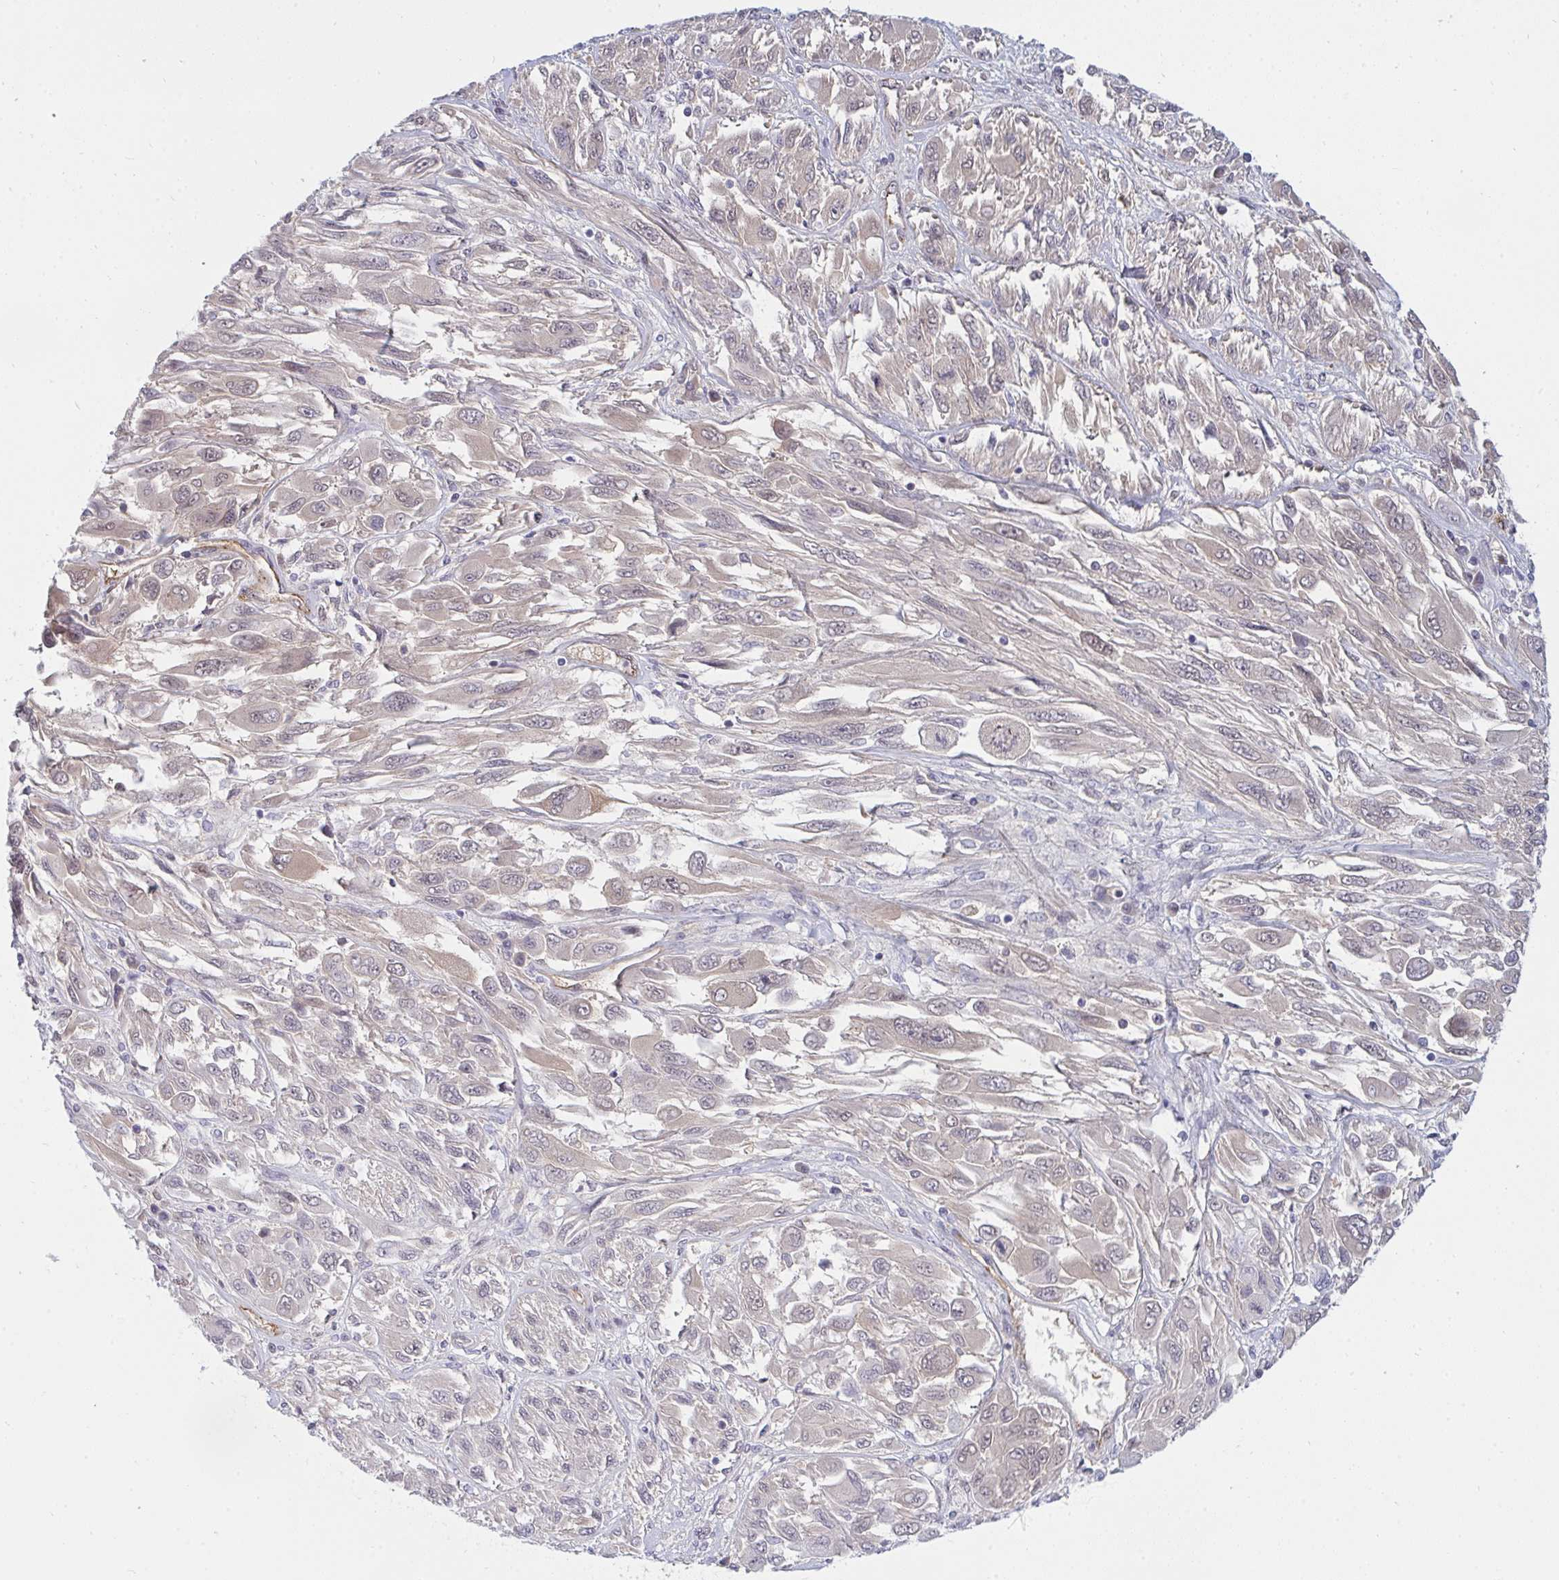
{"staining": {"intensity": "negative", "quantity": "none", "location": "none"}, "tissue": "melanoma", "cell_type": "Tumor cells", "image_type": "cancer", "snomed": [{"axis": "morphology", "description": "Malignant melanoma, NOS"}, {"axis": "topography", "description": "Skin"}], "caption": "An IHC photomicrograph of melanoma is shown. There is no staining in tumor cells of melanoma.", "gene": "DSCAML1", "patient": {"sex": "female", "age": 91}}